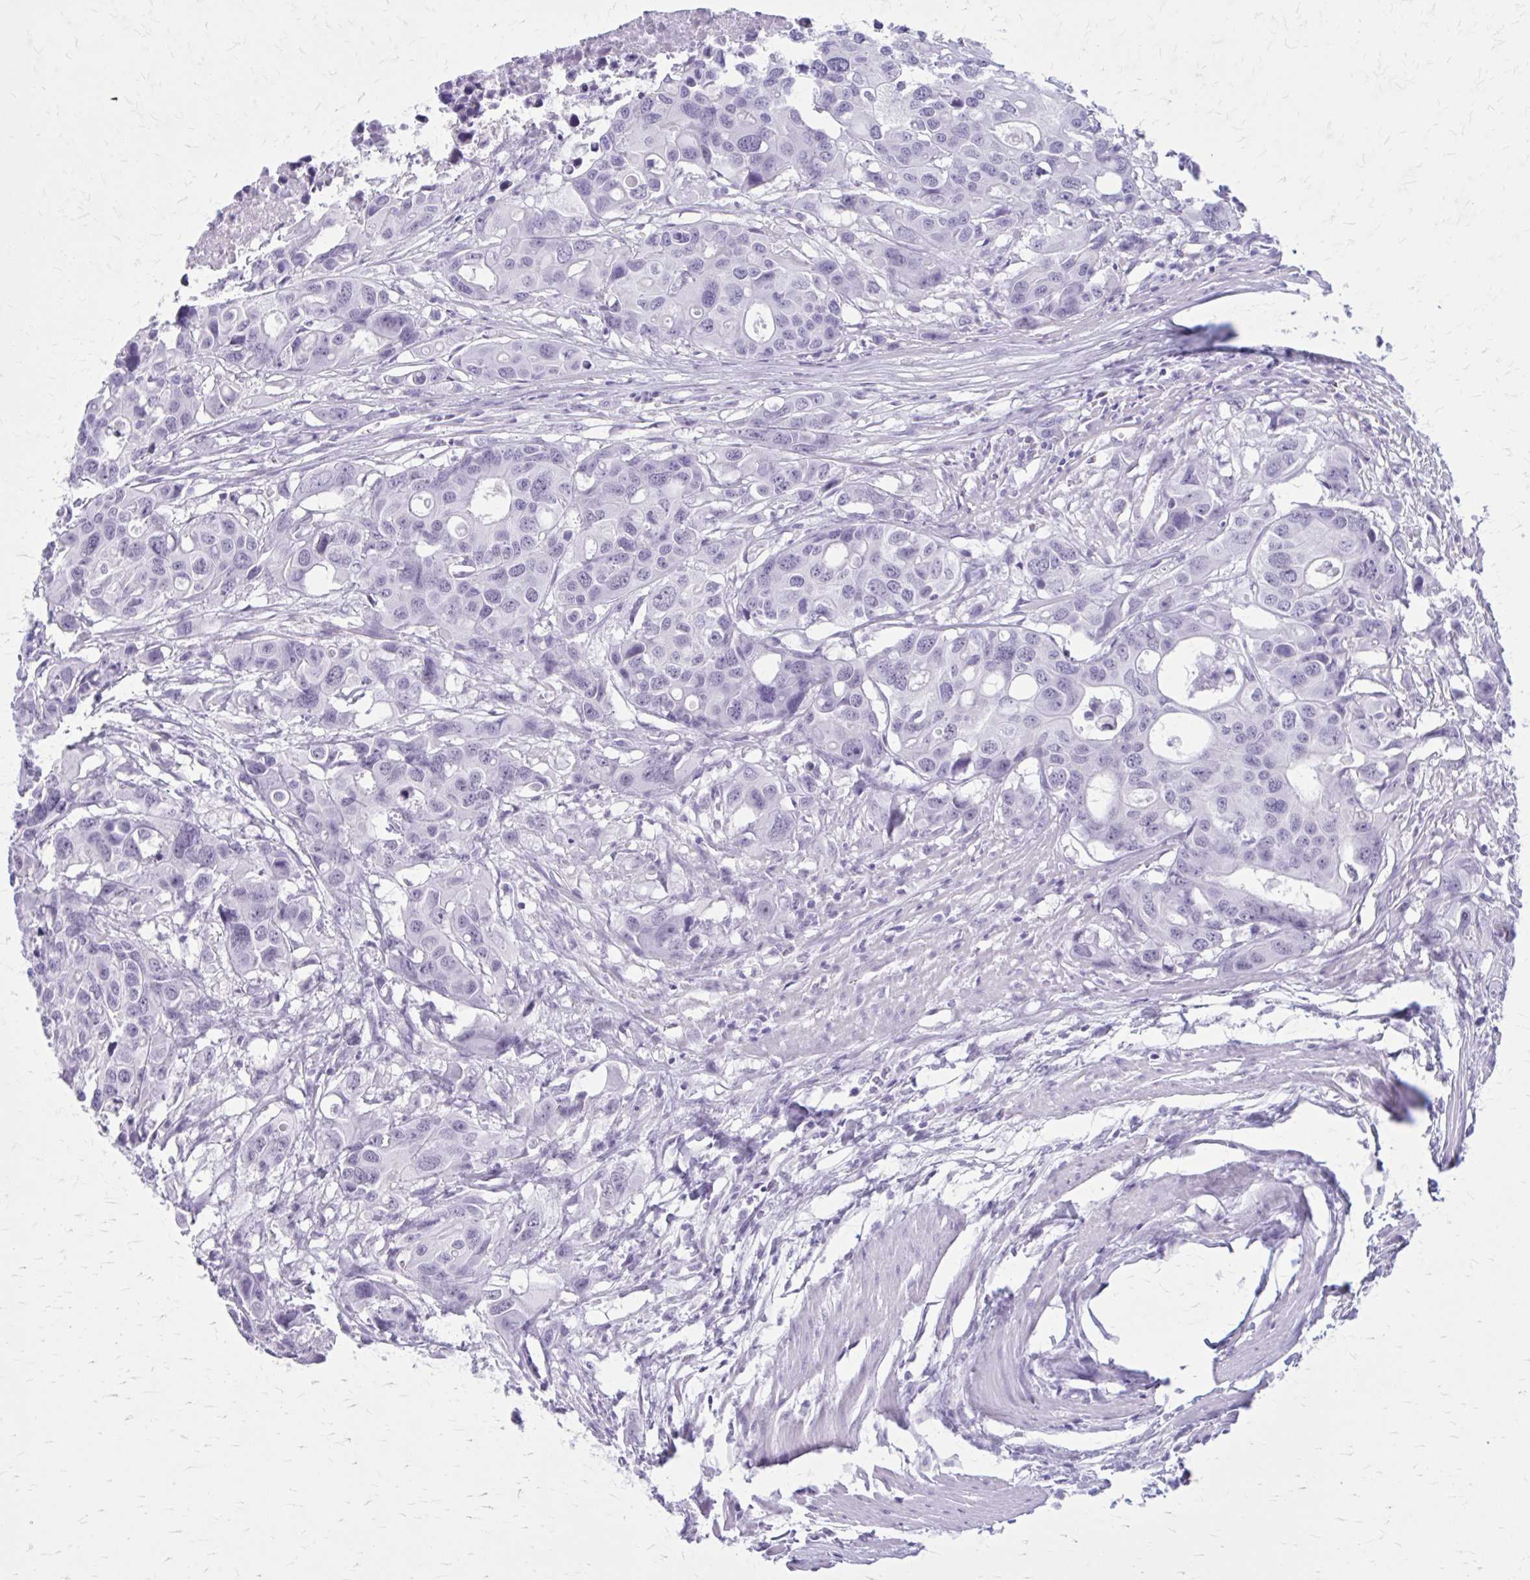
{"staining": {"intensity": "negative", "quantity": "none", "location": "none"}, "tissue": "colorectal cancer", "cell_type": "Tumor cells", "image_type": "cancer", "snomed": [{"axis": "morphology", "description": "Adenocarcinoma, NOS"}, {"axis": "topography", "description": "Colon"}], "caption": "A photomicrograph of human colorectal cancer is negative for staining in tumor cells.", "gene": "GAD1", "patient": {"sex": "male", "age": 77}}